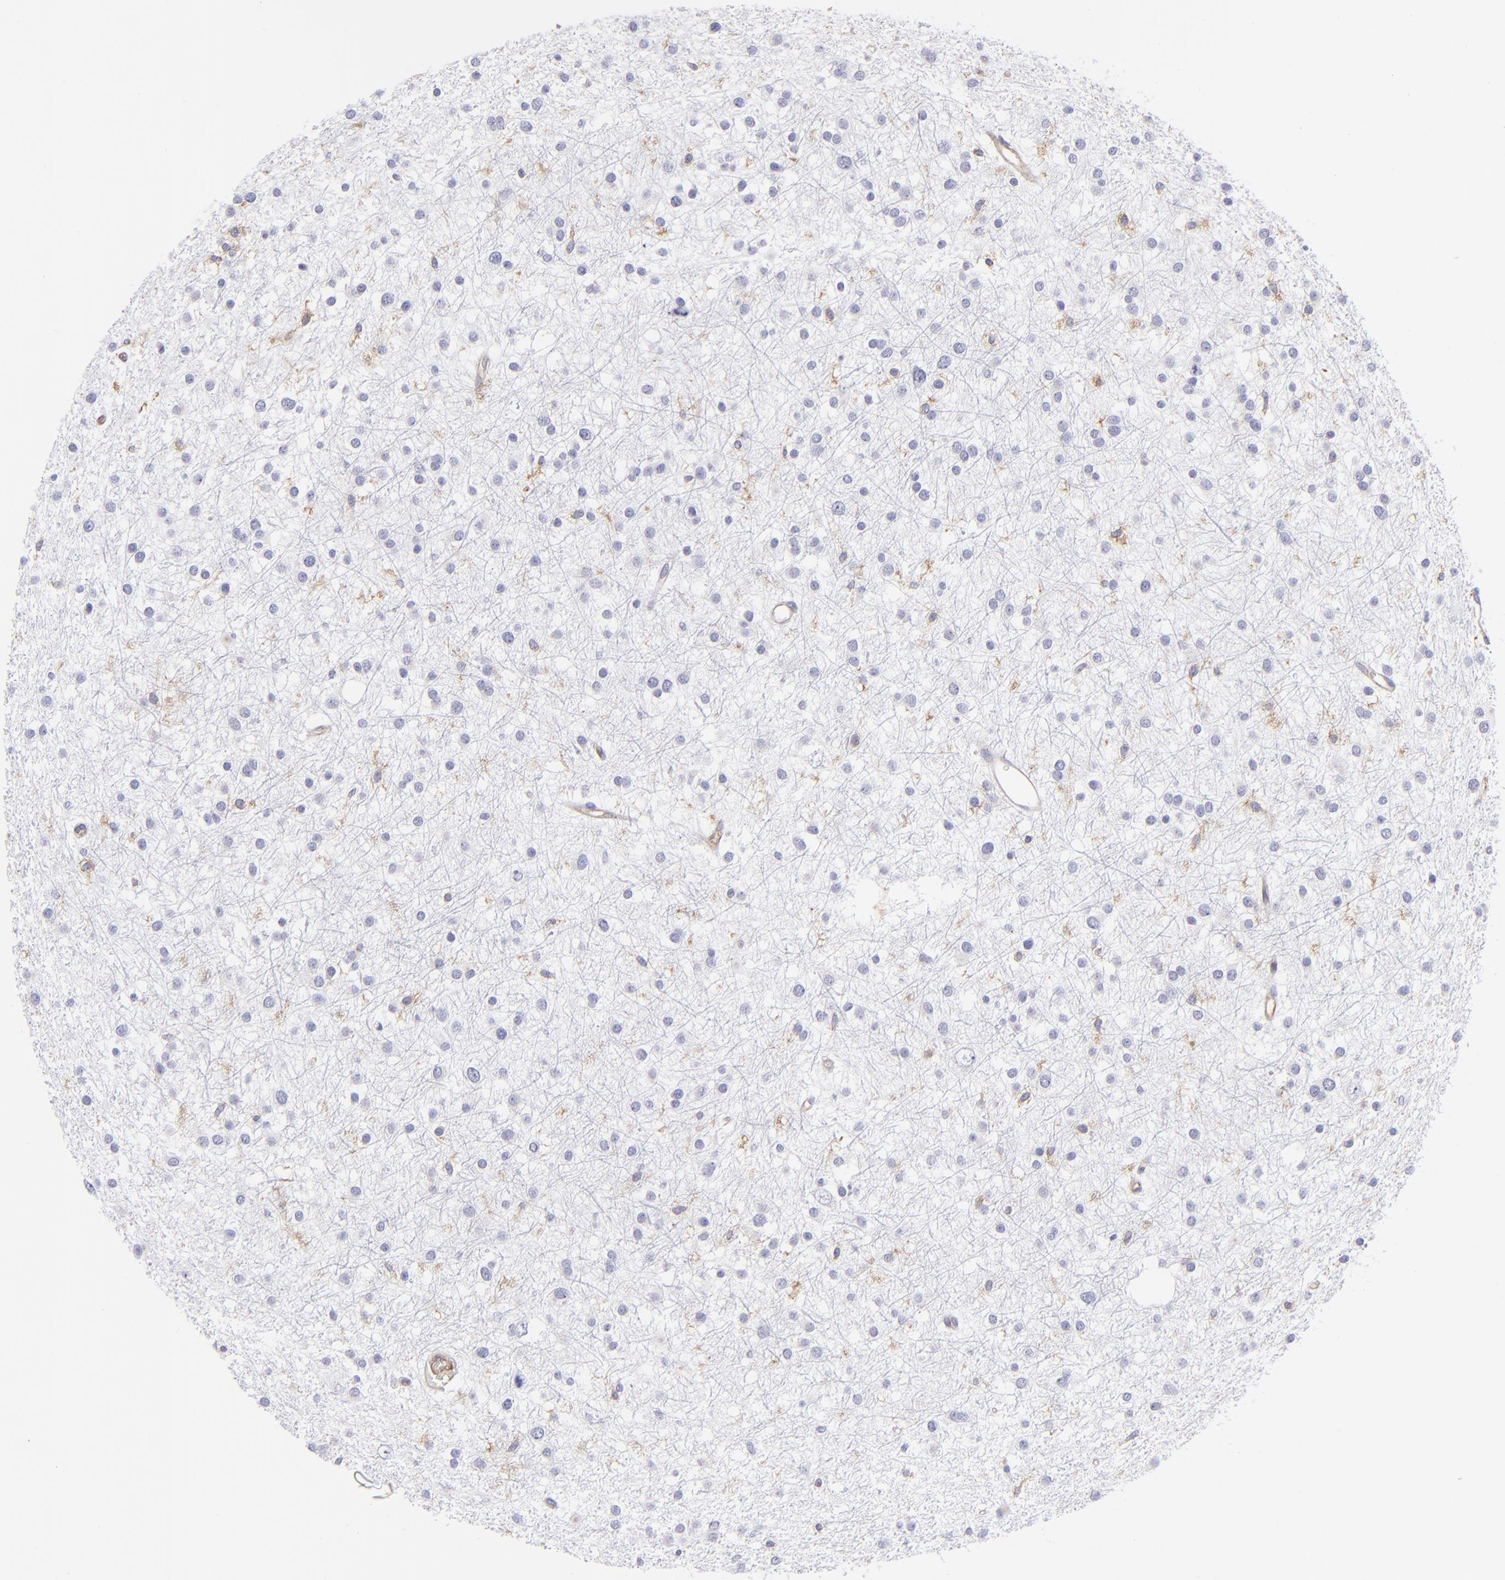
{"staining": {"intensity": "negative", "quantity": "none", "location": "none"}, "tissue": "glioma", "cell_type": "Tumor cells", "image_type": "cancer", "snomed": [{"axis": "morphology", "description": "Glioma, malignant, Low grade"}, {"axis": "topography", "description": "Brain"}], "caption": "High magnification brightfield microscopy of malignant low-grade glioma stained with DAB (brown) and counterstained with hematoxylin (blue): tumor cells show no significant positivity.", "gene": "ENTPD1", "patient": {"sex": "female", "age": 36}}